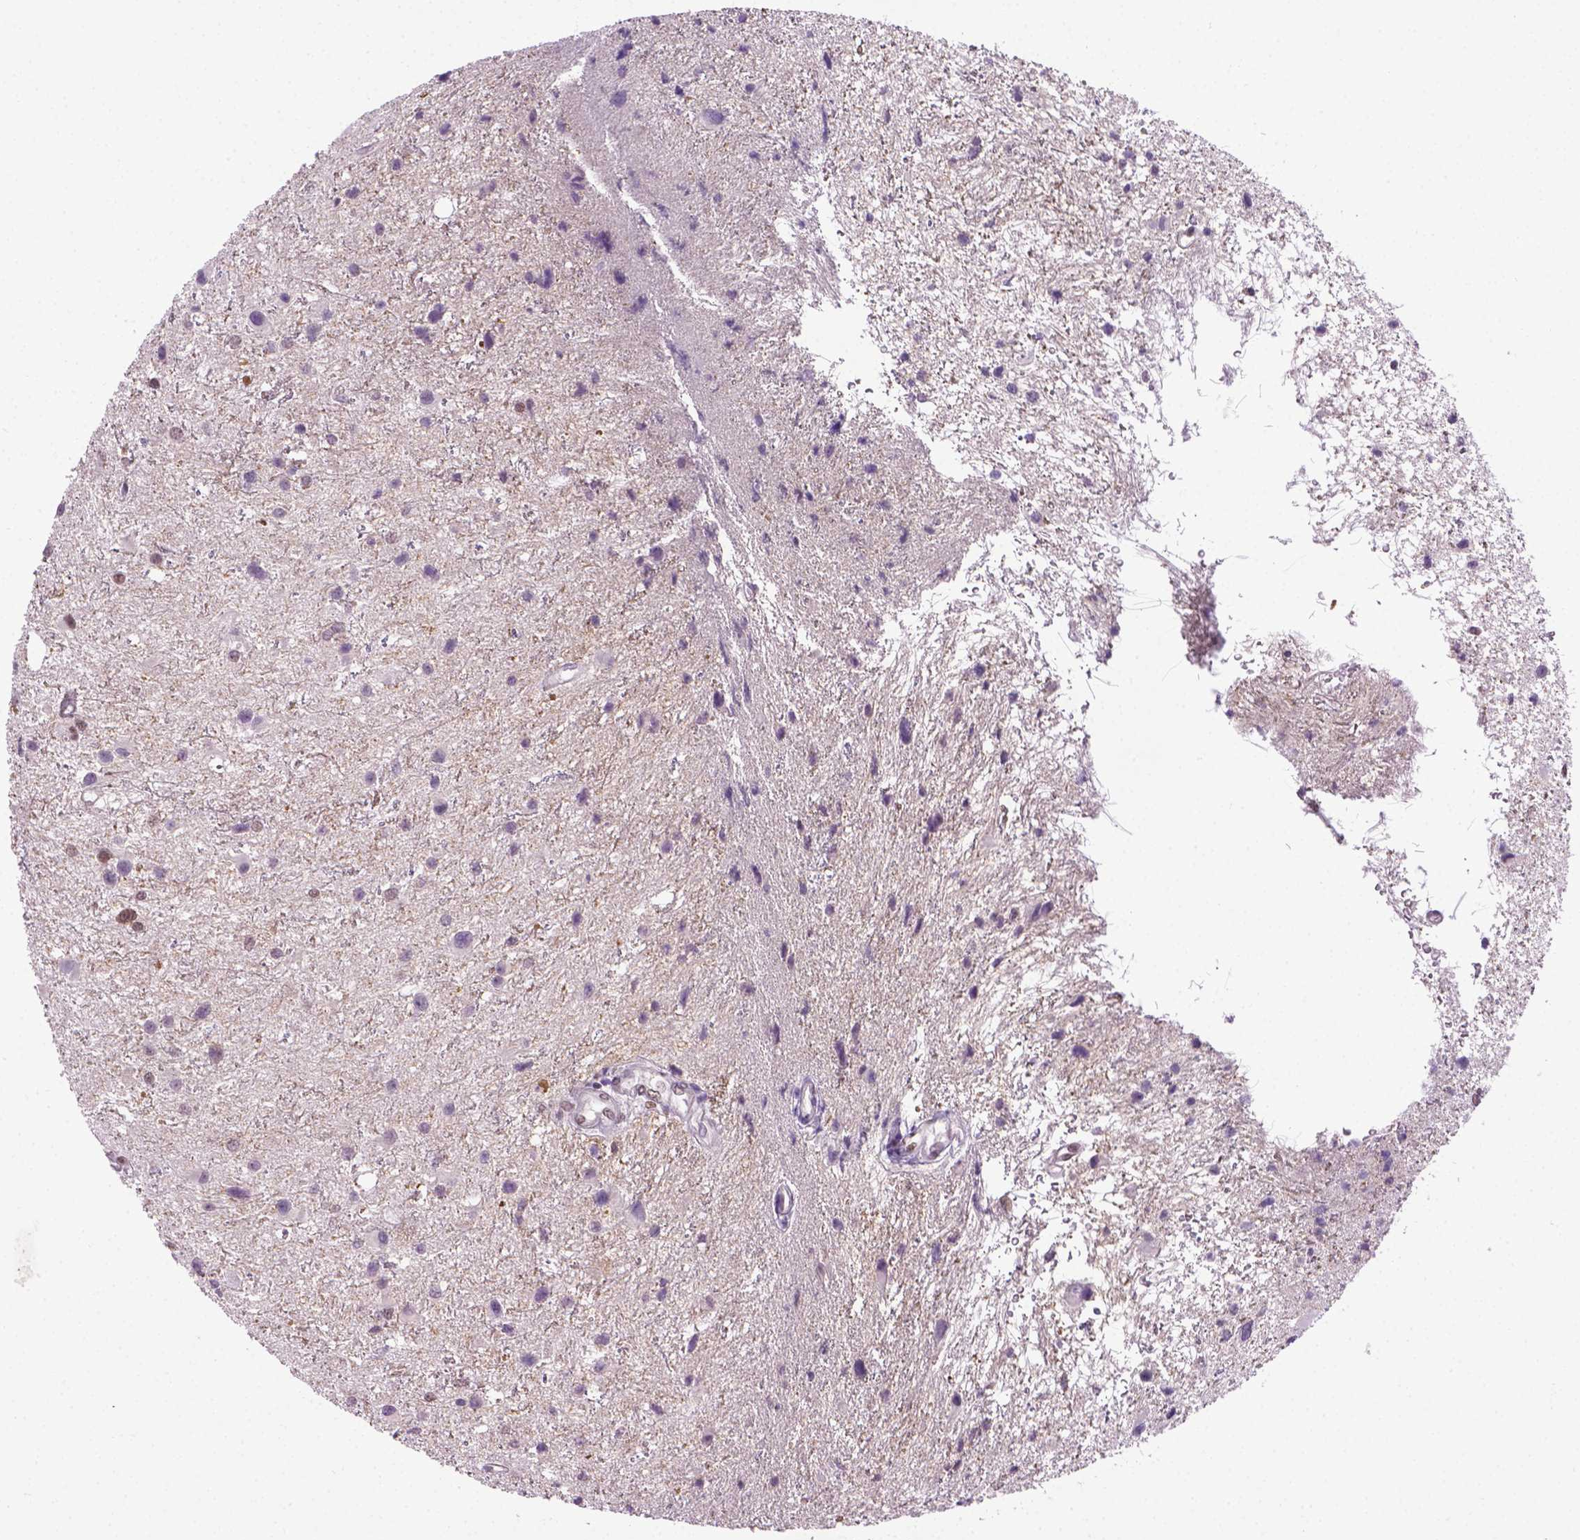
{"staining": {"intensity": "moderate", "quantity": "<25%", "location": "nuclear"}, "tissue": "glioma", "cell_type": "Tumor cells", "image_type": "cancer", "snomed": [{"axis": "morphology", "description": "Glioma, malignant, Low grade"}, {"axis": "topography", "description": "Brain"}], "caption": "Immunohistochemistry histopathology image of neoplastic tissue: malignant glioma (low-grade) stained using IHC shows low levels of moderate protein expression localized specifically in the nuclear of tumor cells, appearing as a nuclear brown color.", "gene": "ABI2", "patient": {"sex": "female", "age": 32}}